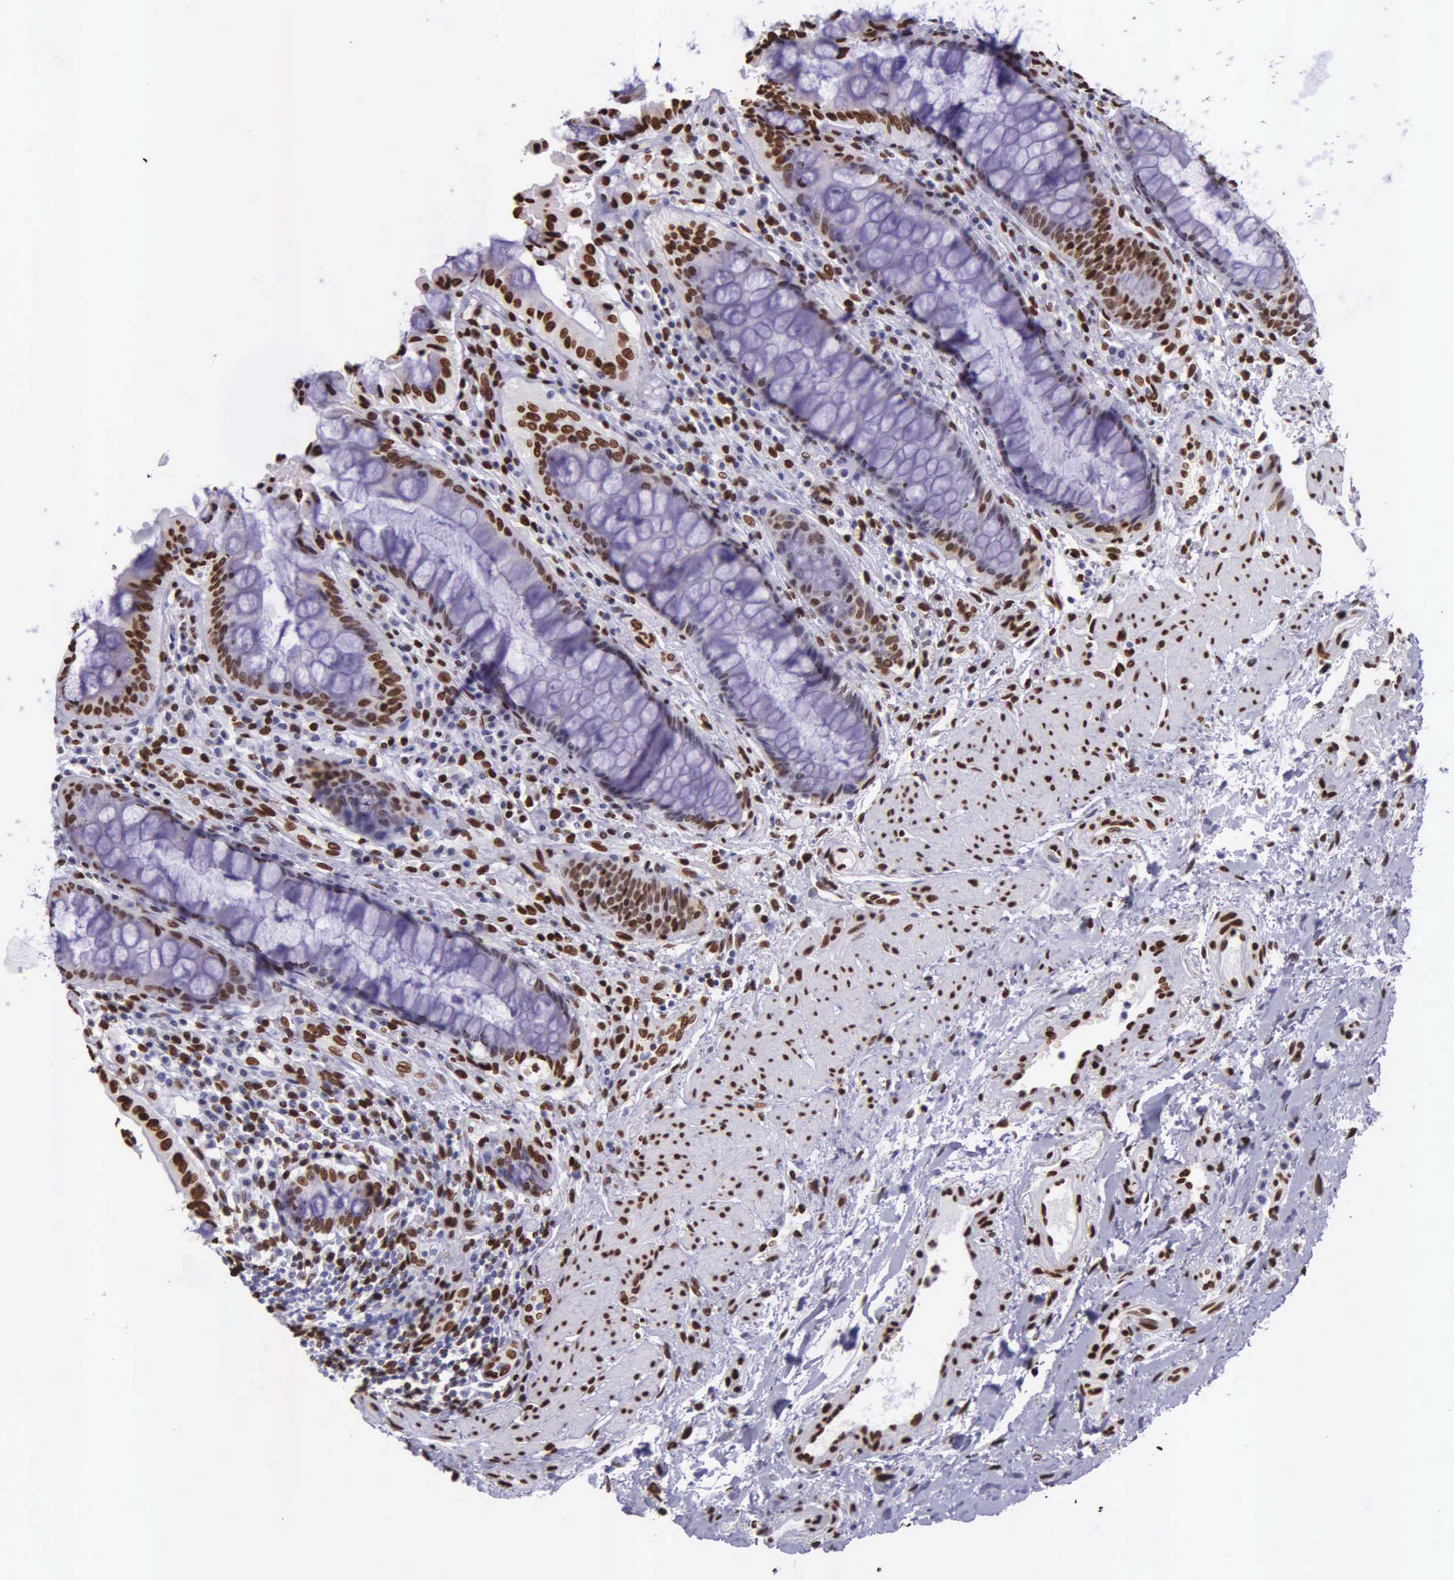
{"staining": {"intensity": "strong", "quantity": ">75%", "location": "nuclear"}, "tissue": "rectum", "cell_type": "Glandular cells", "image_type": "normal", "snomed": [{"axis": "morphology", "description": "Normal tissue, NOS"}, {"axis": "topography", "description": "Rectum"}], "caption": "This histopathology image shows IHC staining of normal rectum, with high strong nuclear expression in approximately >75% of glandular cells.", "gene": "H1", "patient": {"sex": "female", "age": 75}}